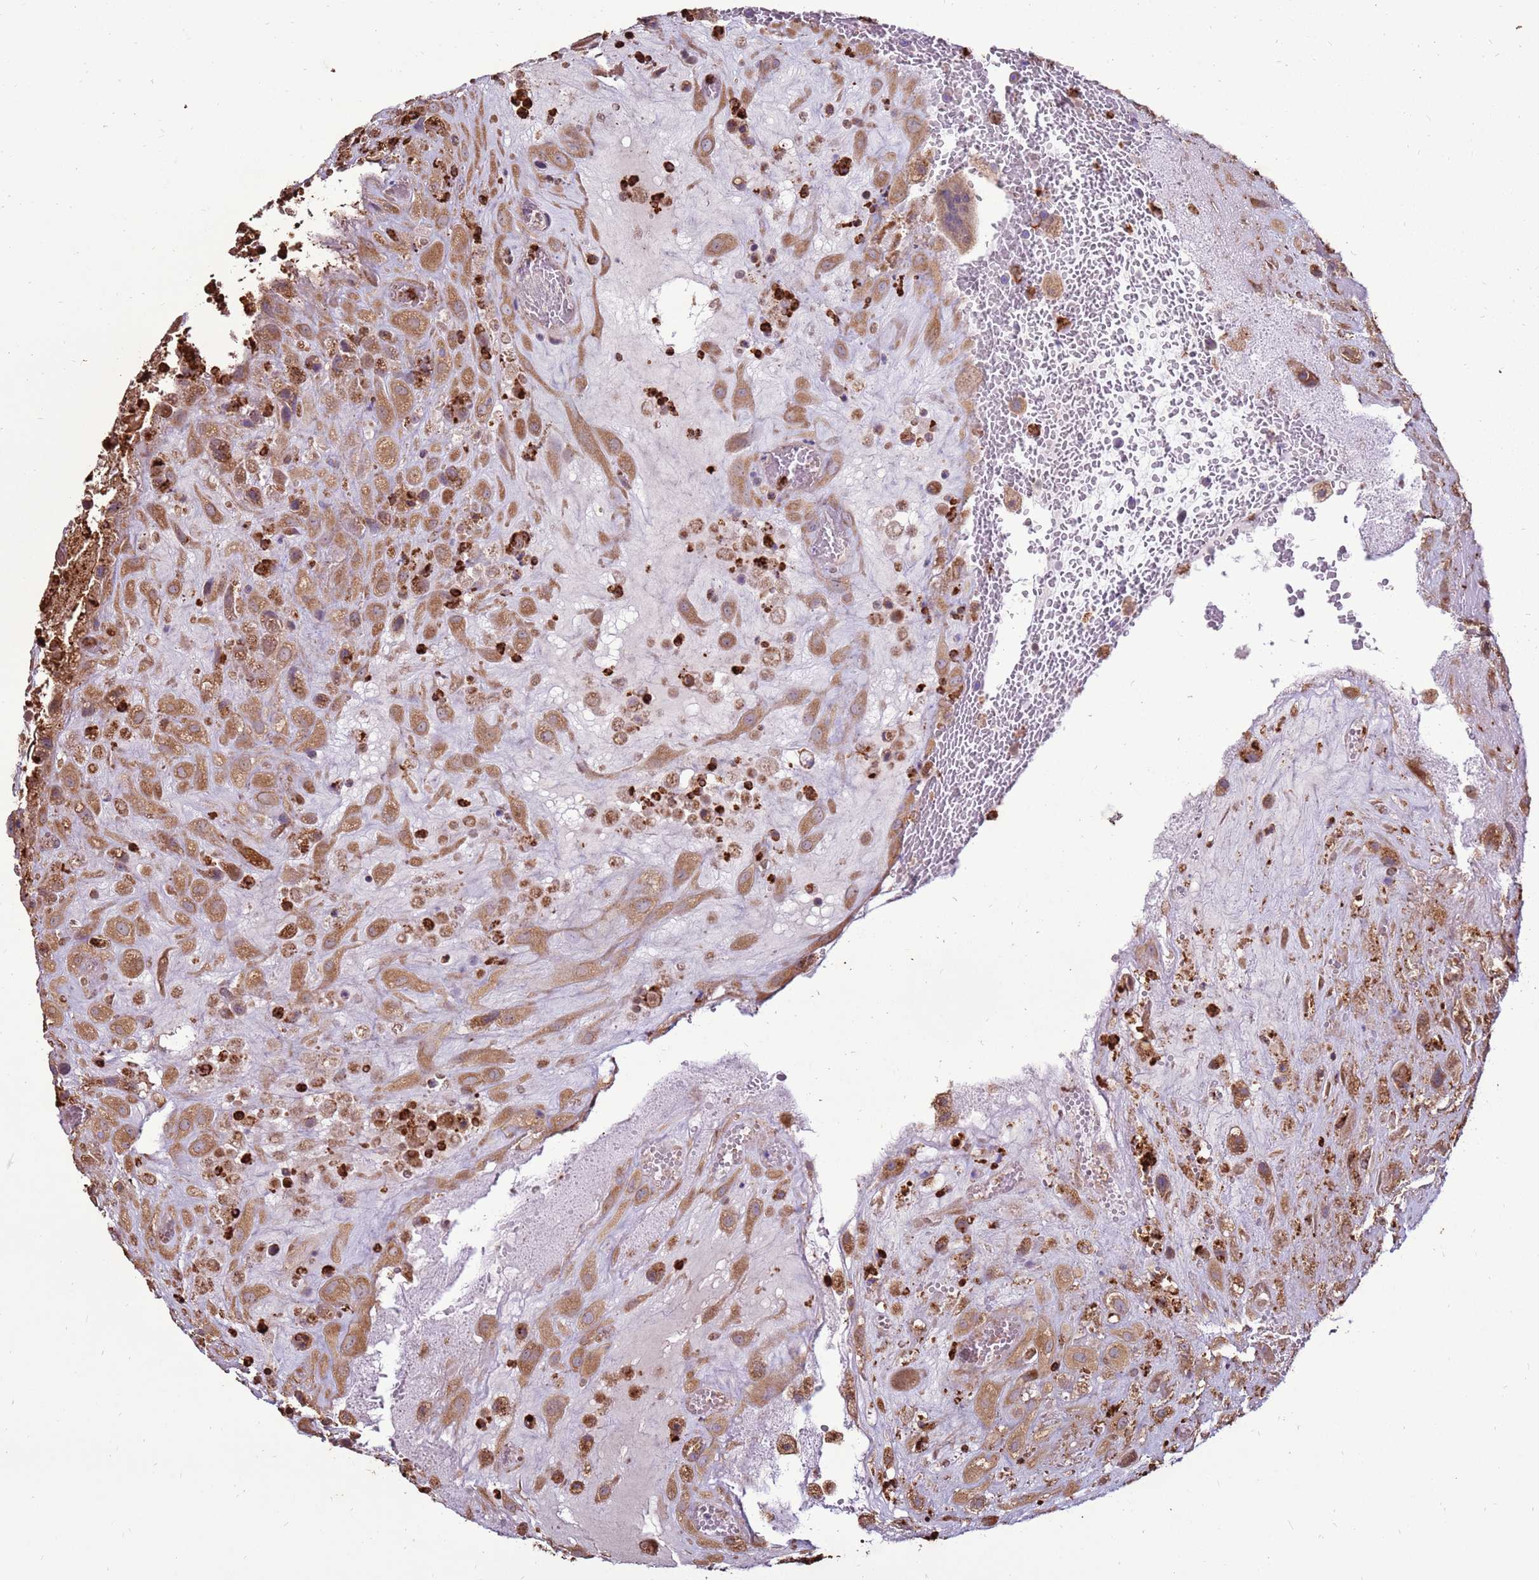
{"staining": {"intensity": "moderate", "quantity": ">75%", "location": "cytoplasmic/membranous"}, "tissue": "placenta", "cell_type": "Decidual cells", "image_type": "normal", "snomed": [{"axis": "morphology", "description": "Normal tissue, NOS"}, {"axis": "topography", "description": "Placenta"}], "caption": "Immunohistochemistry image of benign placenta: placenta stained using IHC exhibits medium levels of moderate protein expression localized specifically in the cytoplasmic/membranous of decidual cells, appearing as a cytoplasmic/membranous brown color.", "gene": "DDX59", "patient": {"sex": "female", "age": 35}}